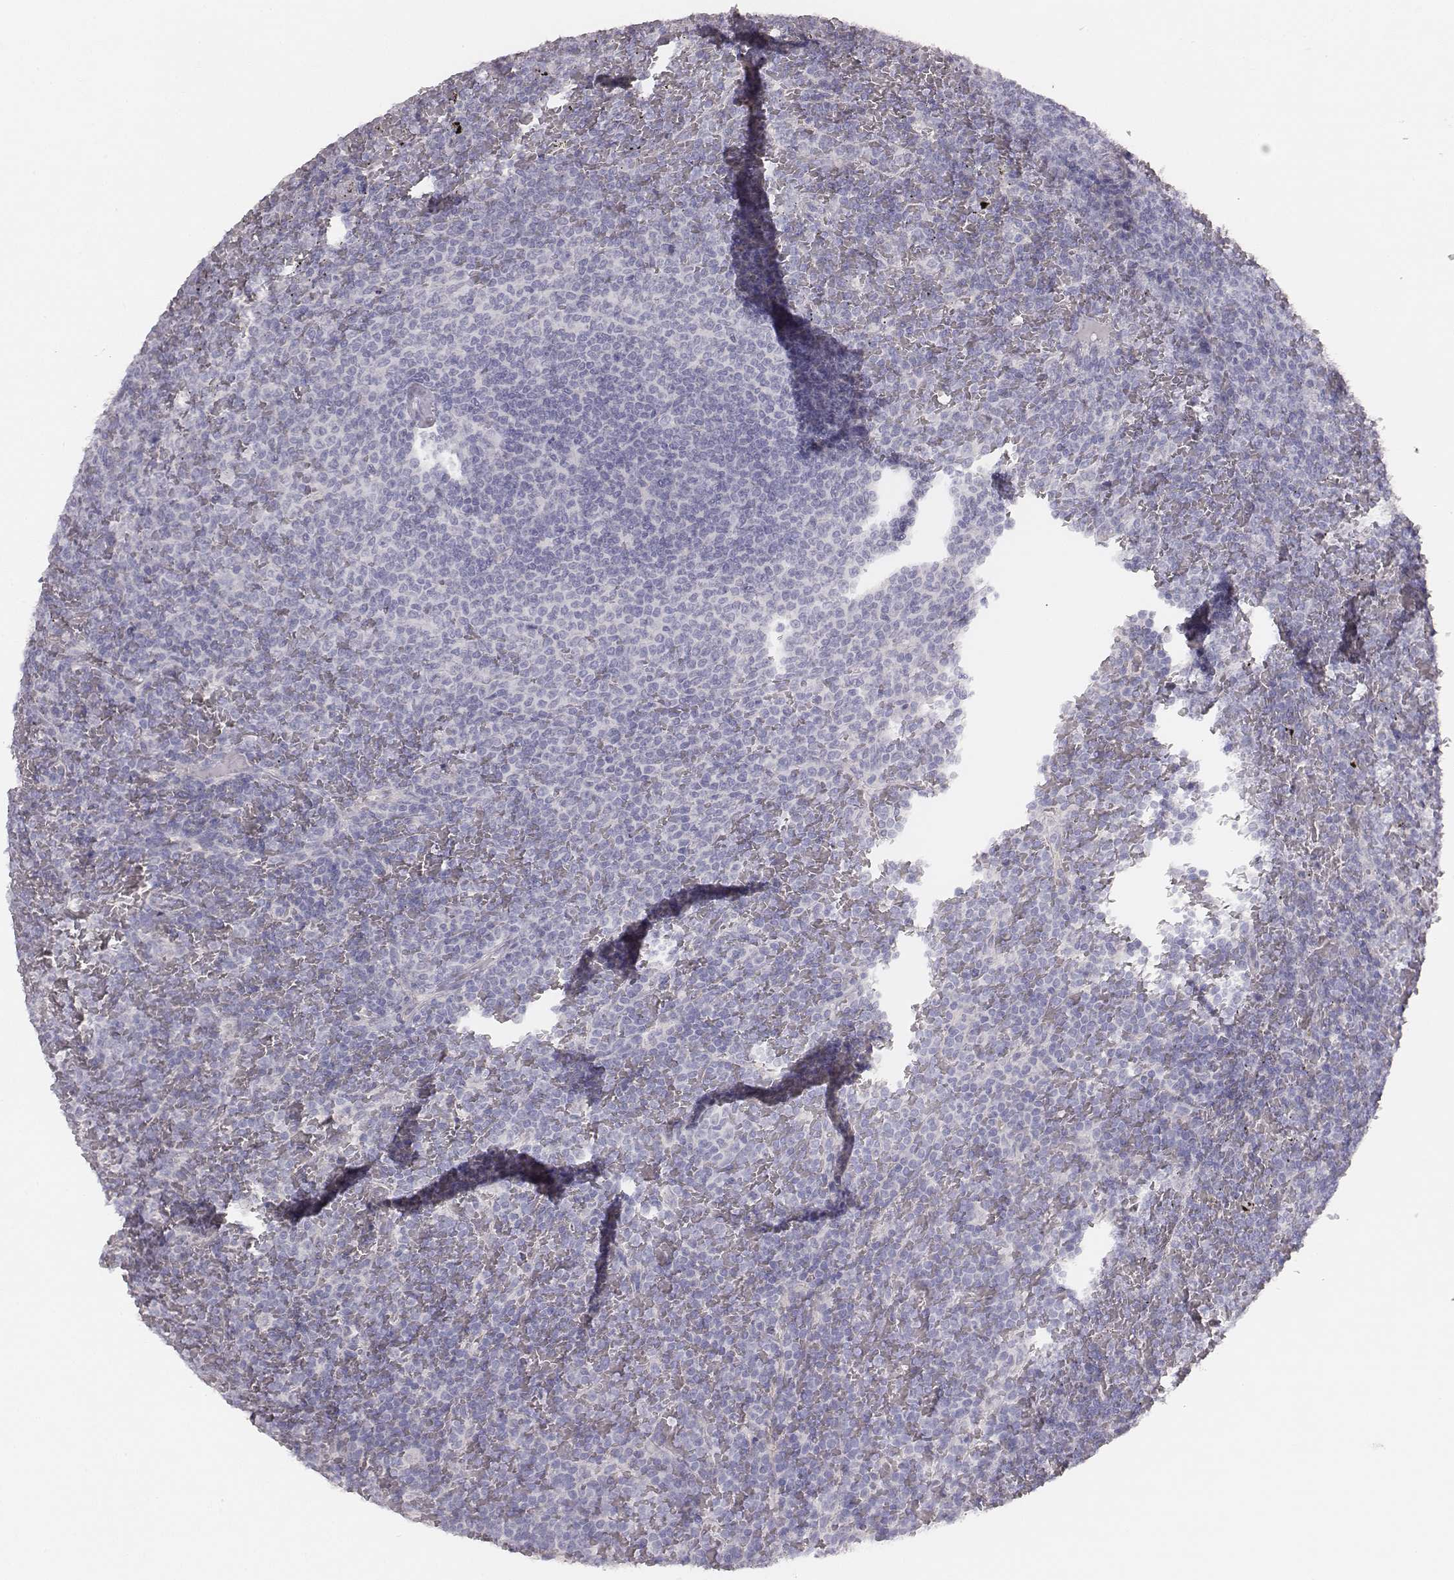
{"staining": {"intensity": "negative", "quantity": "none", "location": "none"}, "tissue": "lymphoma", "cell_type": "Tumor cells", "image_type": "cancer", "snomed": [{"axis": "morphology", "description": "Malignant lymphoma, non-Hodgkin's type, Low grade"}, {"axis": "topography", "description": "Spleen"}], "caption": "Immunohistochemical staining of low-grade malignant lymphoma, non-Hodgkin's type shows no significant expression in tumor cells.", "gene": "MYH6", "patient": {"sex": "female", "age": 77}}